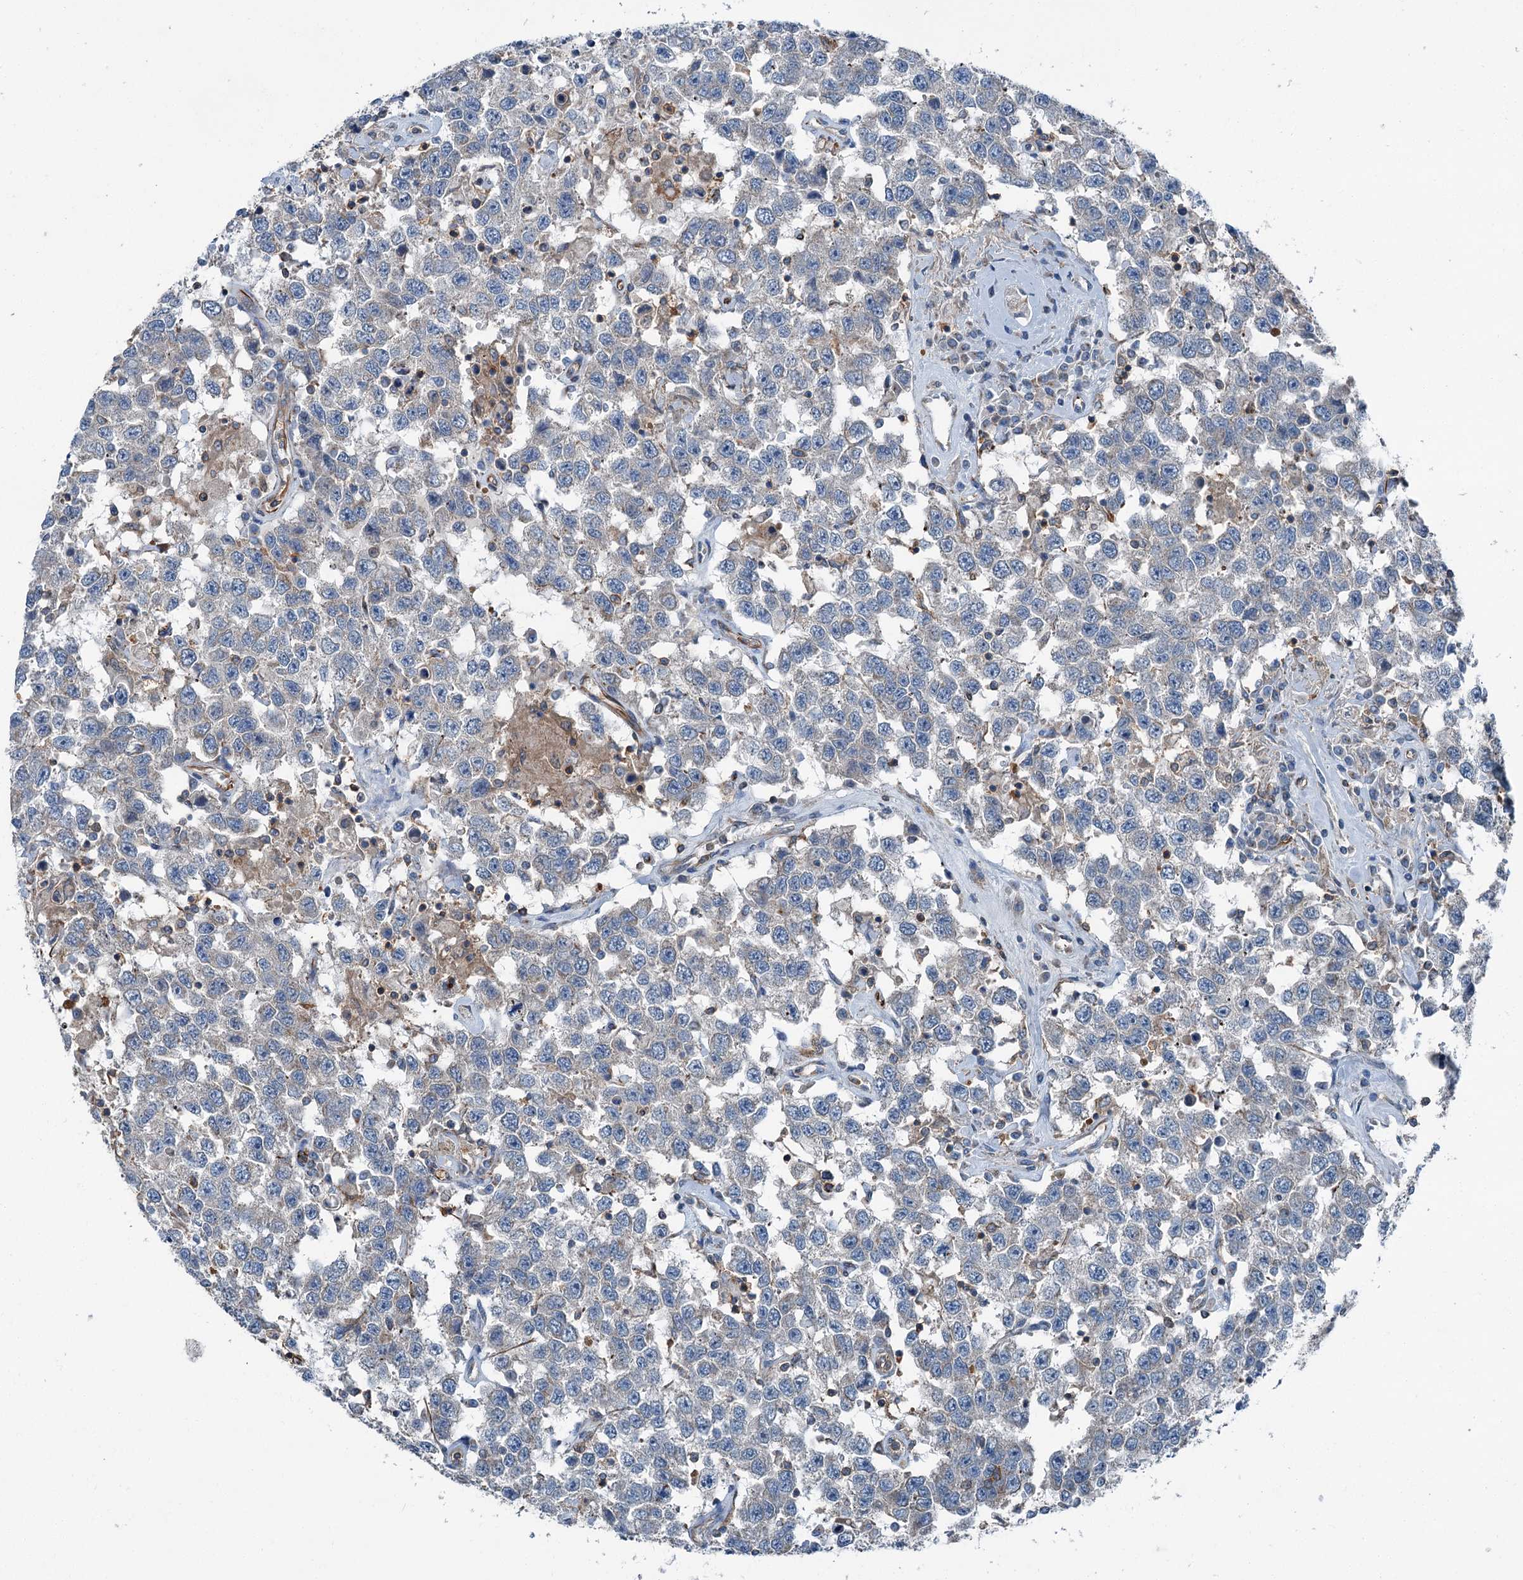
{"staining": {"intensity": "weak", "quantity": "25%-75%", "location": "cytoplasmic/membranous"}, "tissue": "testis cancer", "cell_type": "Tumor cells", "image_type": "cancer", "snomed": [{"axis": "morphology", "description": "Seminoma, NOS"}, {"axis": "topography", "description": "Testis"}], "caption": "Immunohistochemistry micrograph of human testis cancer stained for a protein (brown), which exhibits low levels of weak cytoplasmic/membranous expression in about 25%-75% of tumor cells.", "gene": "AXL", "patient": {"sex": "male", "age": 41}}